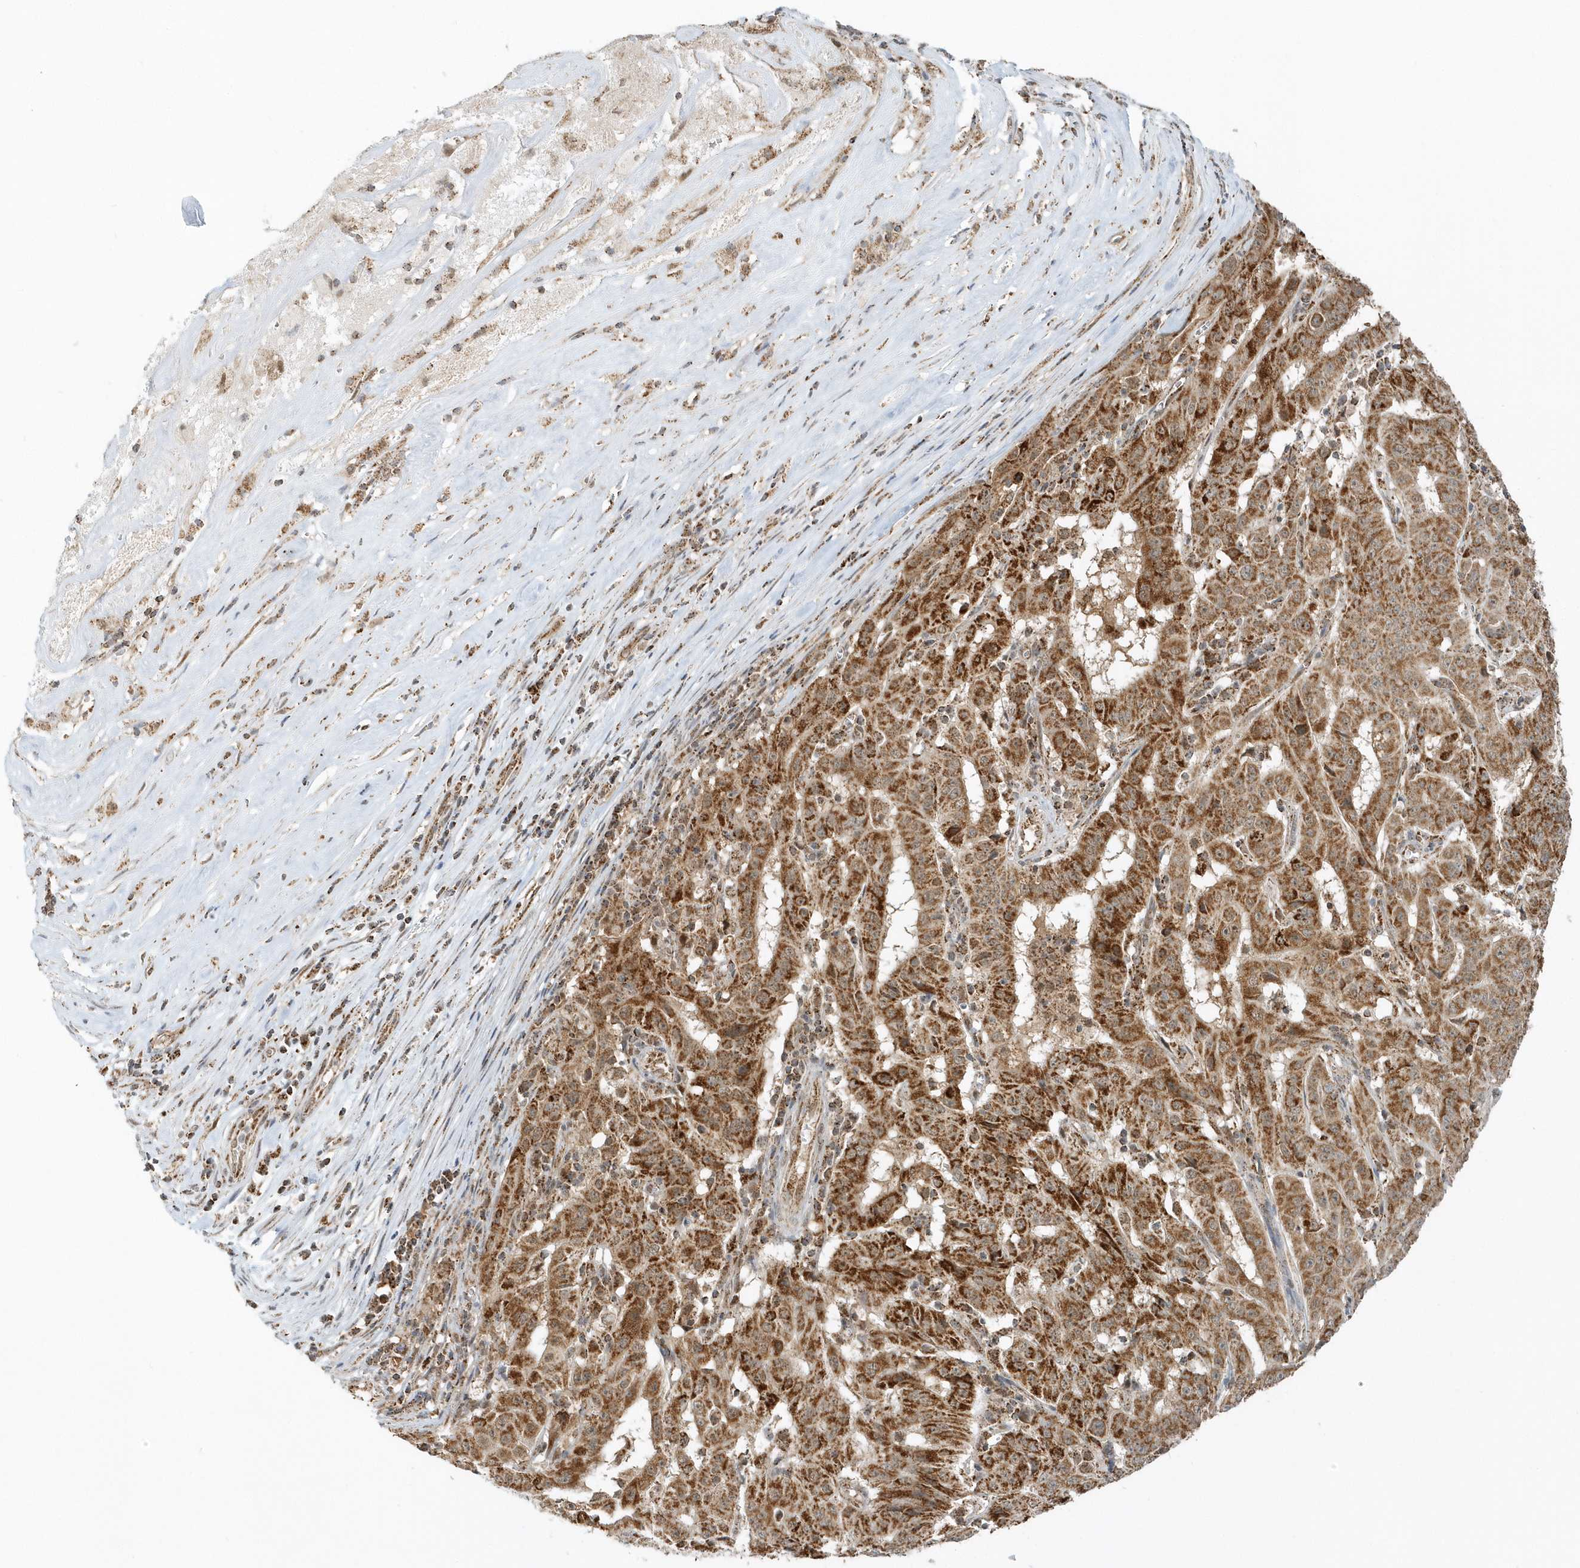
{"staining": {"intensity": "strong", "quantity": ">75%", "location": "cytoplasmic/membranous"}, "tissue": "pancreatic cancer", "cell_type": "Tumor cells", "image_type": "cancer", "snomed": [{"axis": "morphology", "description": "Adenocarcinoma, NOS"}, {"axis": "topography", "description": "Pancreas"}], "caption": "Pancreatic cancer (adenocarcinoma) stained with a protein marker displays strong staining in tumor cells.", "gene": "PSMD6", "patient": {"sex": "male", "age": 63}}